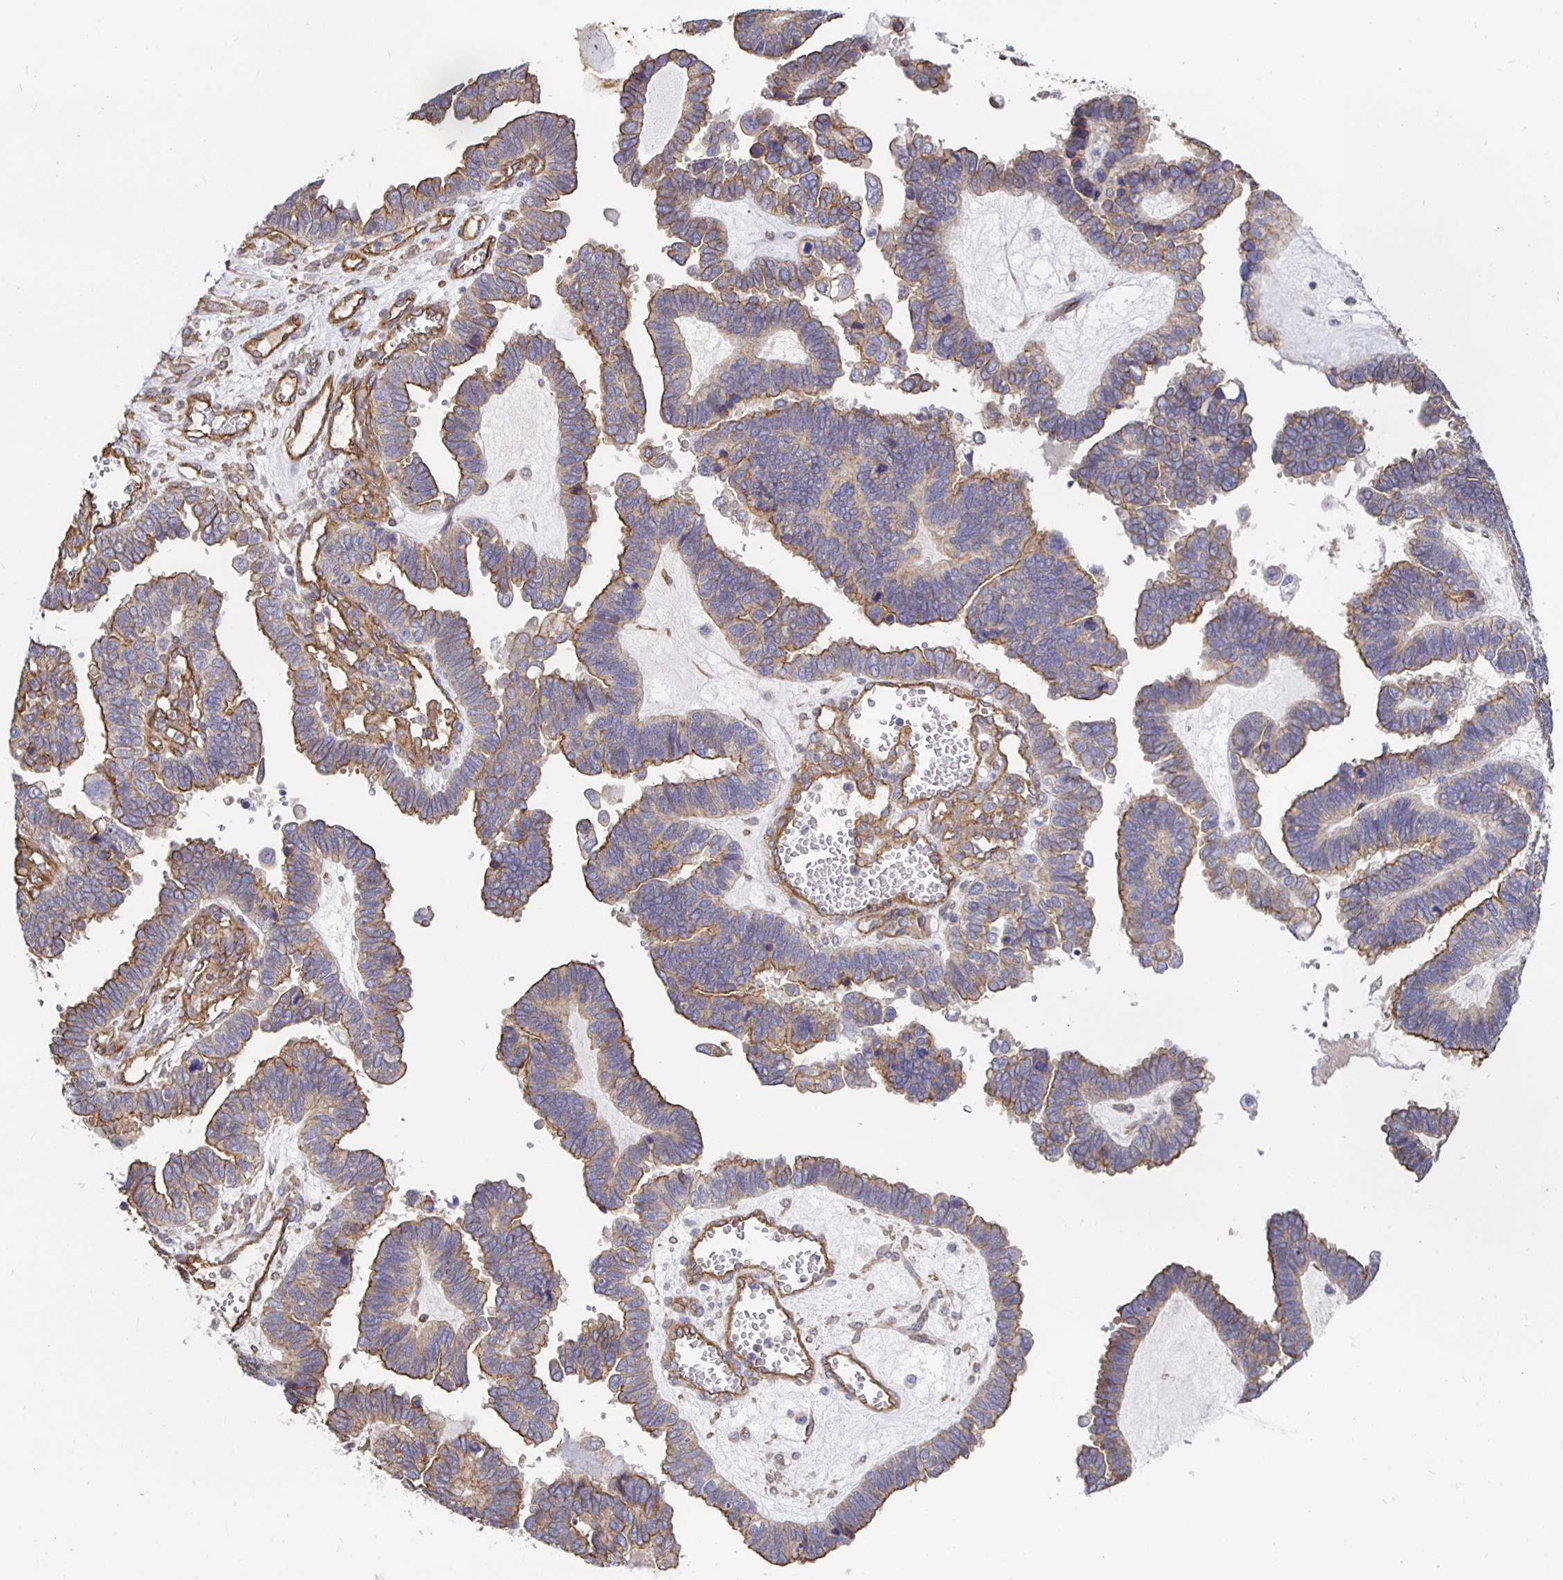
{"staining": {"intensity": "moderate", "quantity": "<25%", "location": "cytoplasmic/membranous"}, "tissue": "ovarian cancer", "cell_type": "Tumor cells", "image_type": "cancer", "snomed": [{"axis": "morphology", "description": "Cystadenocarcinoma, serous, NOS"}, {"axis": "topography", "description": "Ovary"}], "caption": "A high-resolution histopathology image shows immunohistochemistry staining of ovarian cancer (serous cystadenocarcinoma), which exhibits moderate cytoplasmic/membranous staining in approximately <25% of tumor cells.", "gene": "ARHGEF39", "patient": {"sex": "female", "age": 51}}